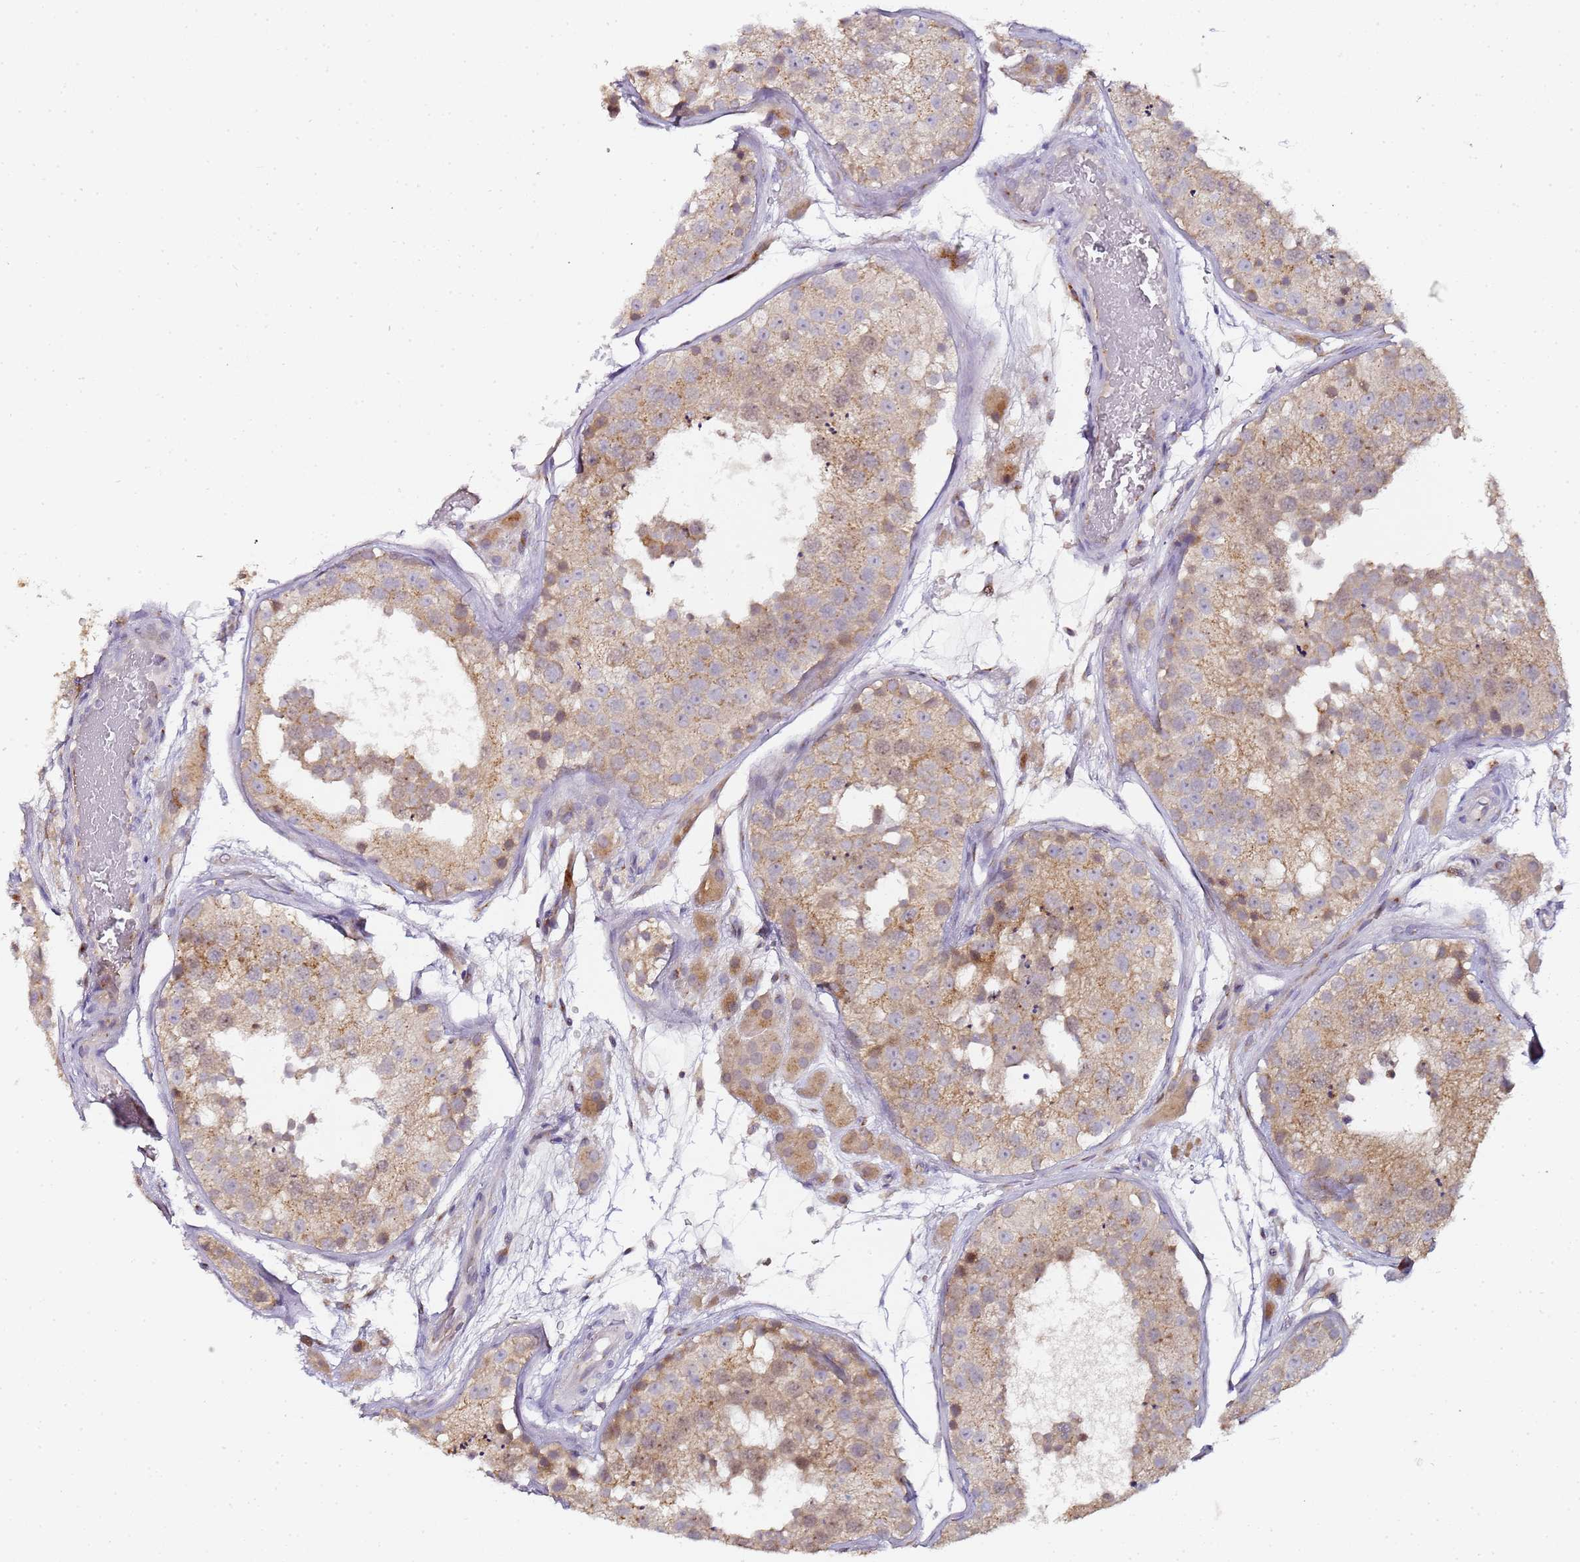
{"staining": {"intensity": "moderate", "quantity": ">75%", "location": "cytoplasmic/membranous"}, "tissue": "testis", "cell_type": "Cells in seminiferous ducts", "image_type": "normal", "snomed": [{"axis": "morphology", "description": "Normal tissue, NOS"}, {"axis": "topography", "description": "Testis"}], "caption": "Immunohistochemical staining of unremarkable testis exhibits moderate cytoplasmic/membranous protein expression in approximately >75% of cells in seminiferous ducts.", "gene": "MRPL49", "patient": {"sex": "male", "age": 26}}